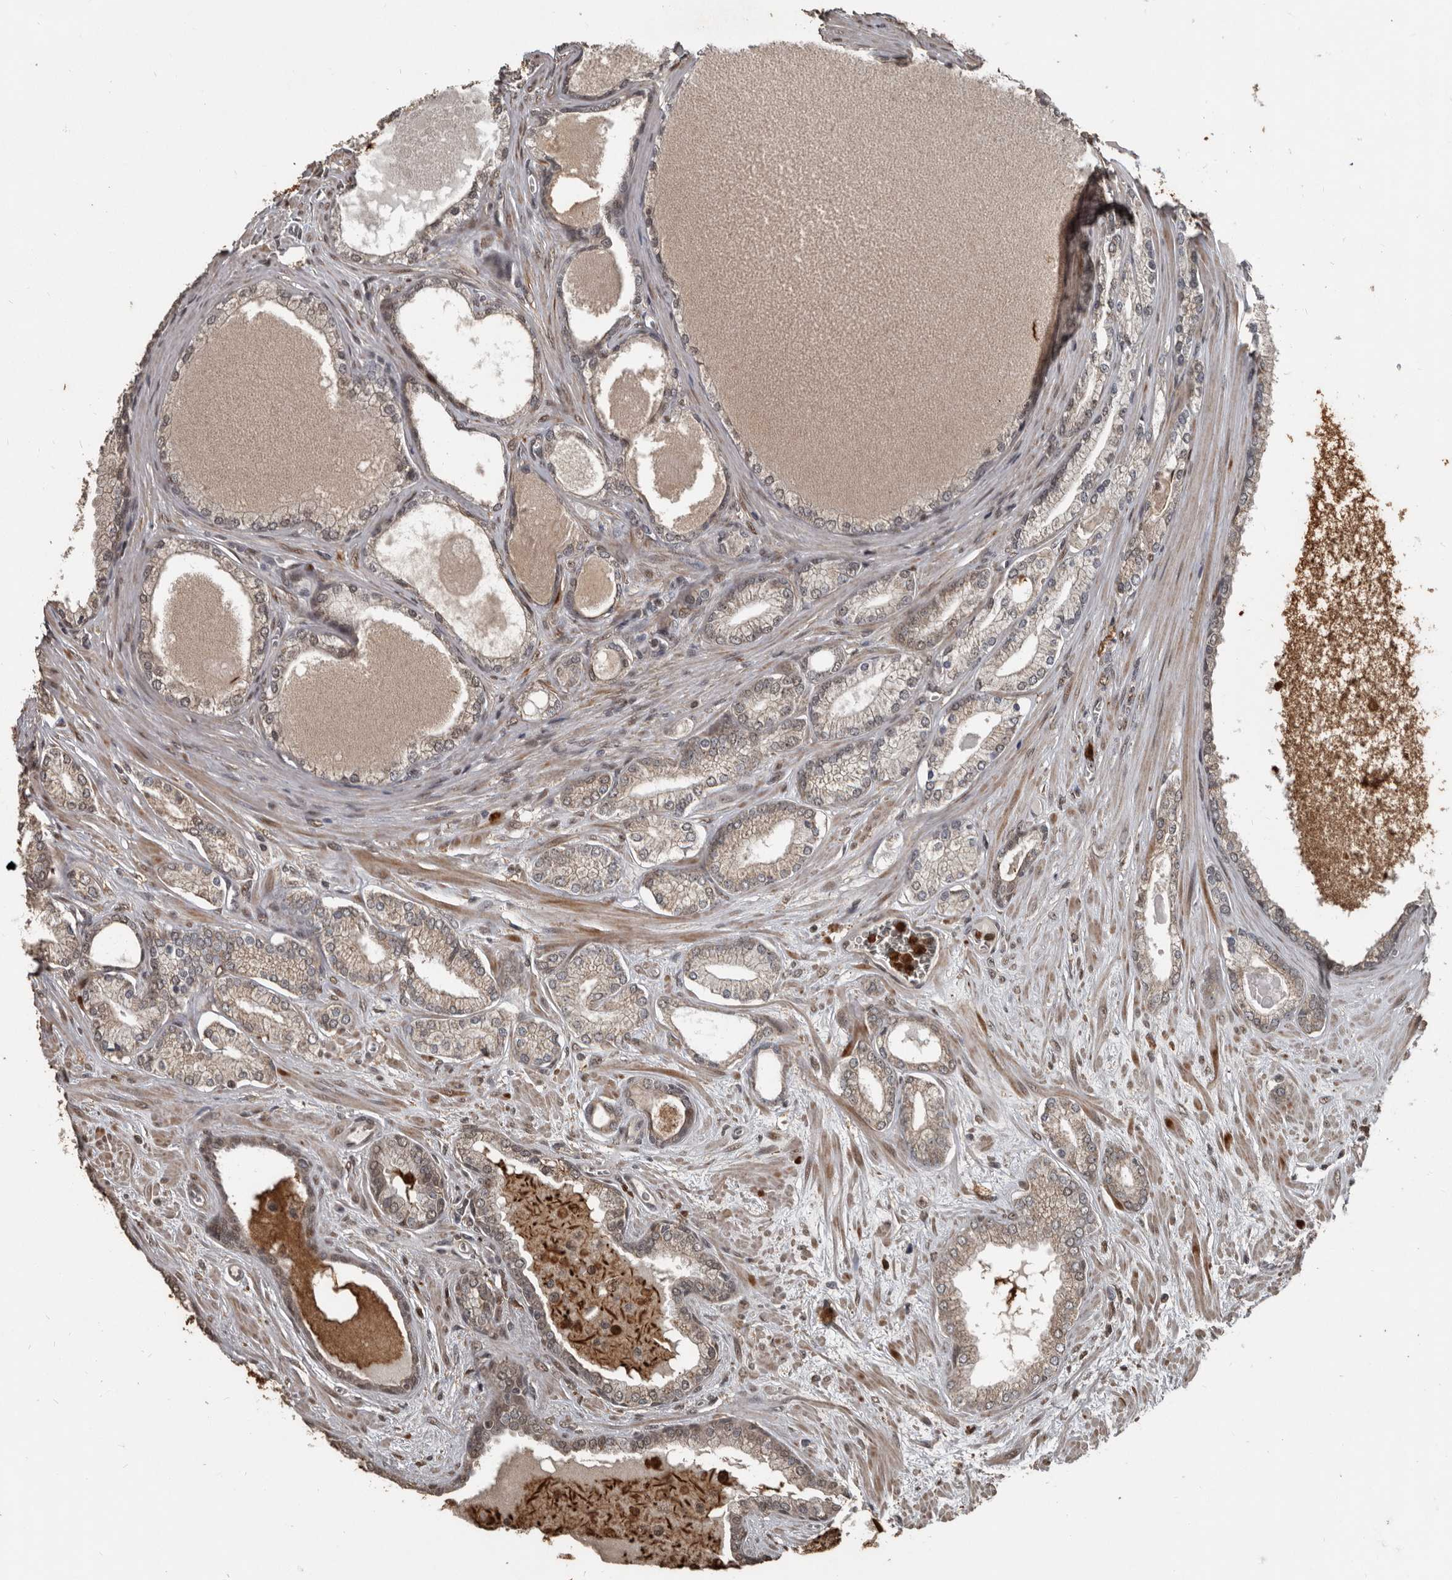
{"staining": {"intensity": "weak", "quantity": ">75%", "location": "cytoplasmic/membranous"}, "tissue": "prostate cancer", "cell_type": "Tumor cells", "image_type": "cancer", "snomed": [{"axis": "morphology", "description": "Adenocarcinoma, Low grade"}, {"axis": "topography", "description": "Prostate"}], "caption": "Immunohistochemistry of low-grade adenocarcinoma (prostate) shows low levels of weak cytoplasmic/membranous positivity in about >75% of tumor cells. (Brightfield microscopy of DAB IHC at high magnification).", "gene": "FSBP", "patient": {"sex": "male", "age": 70}}